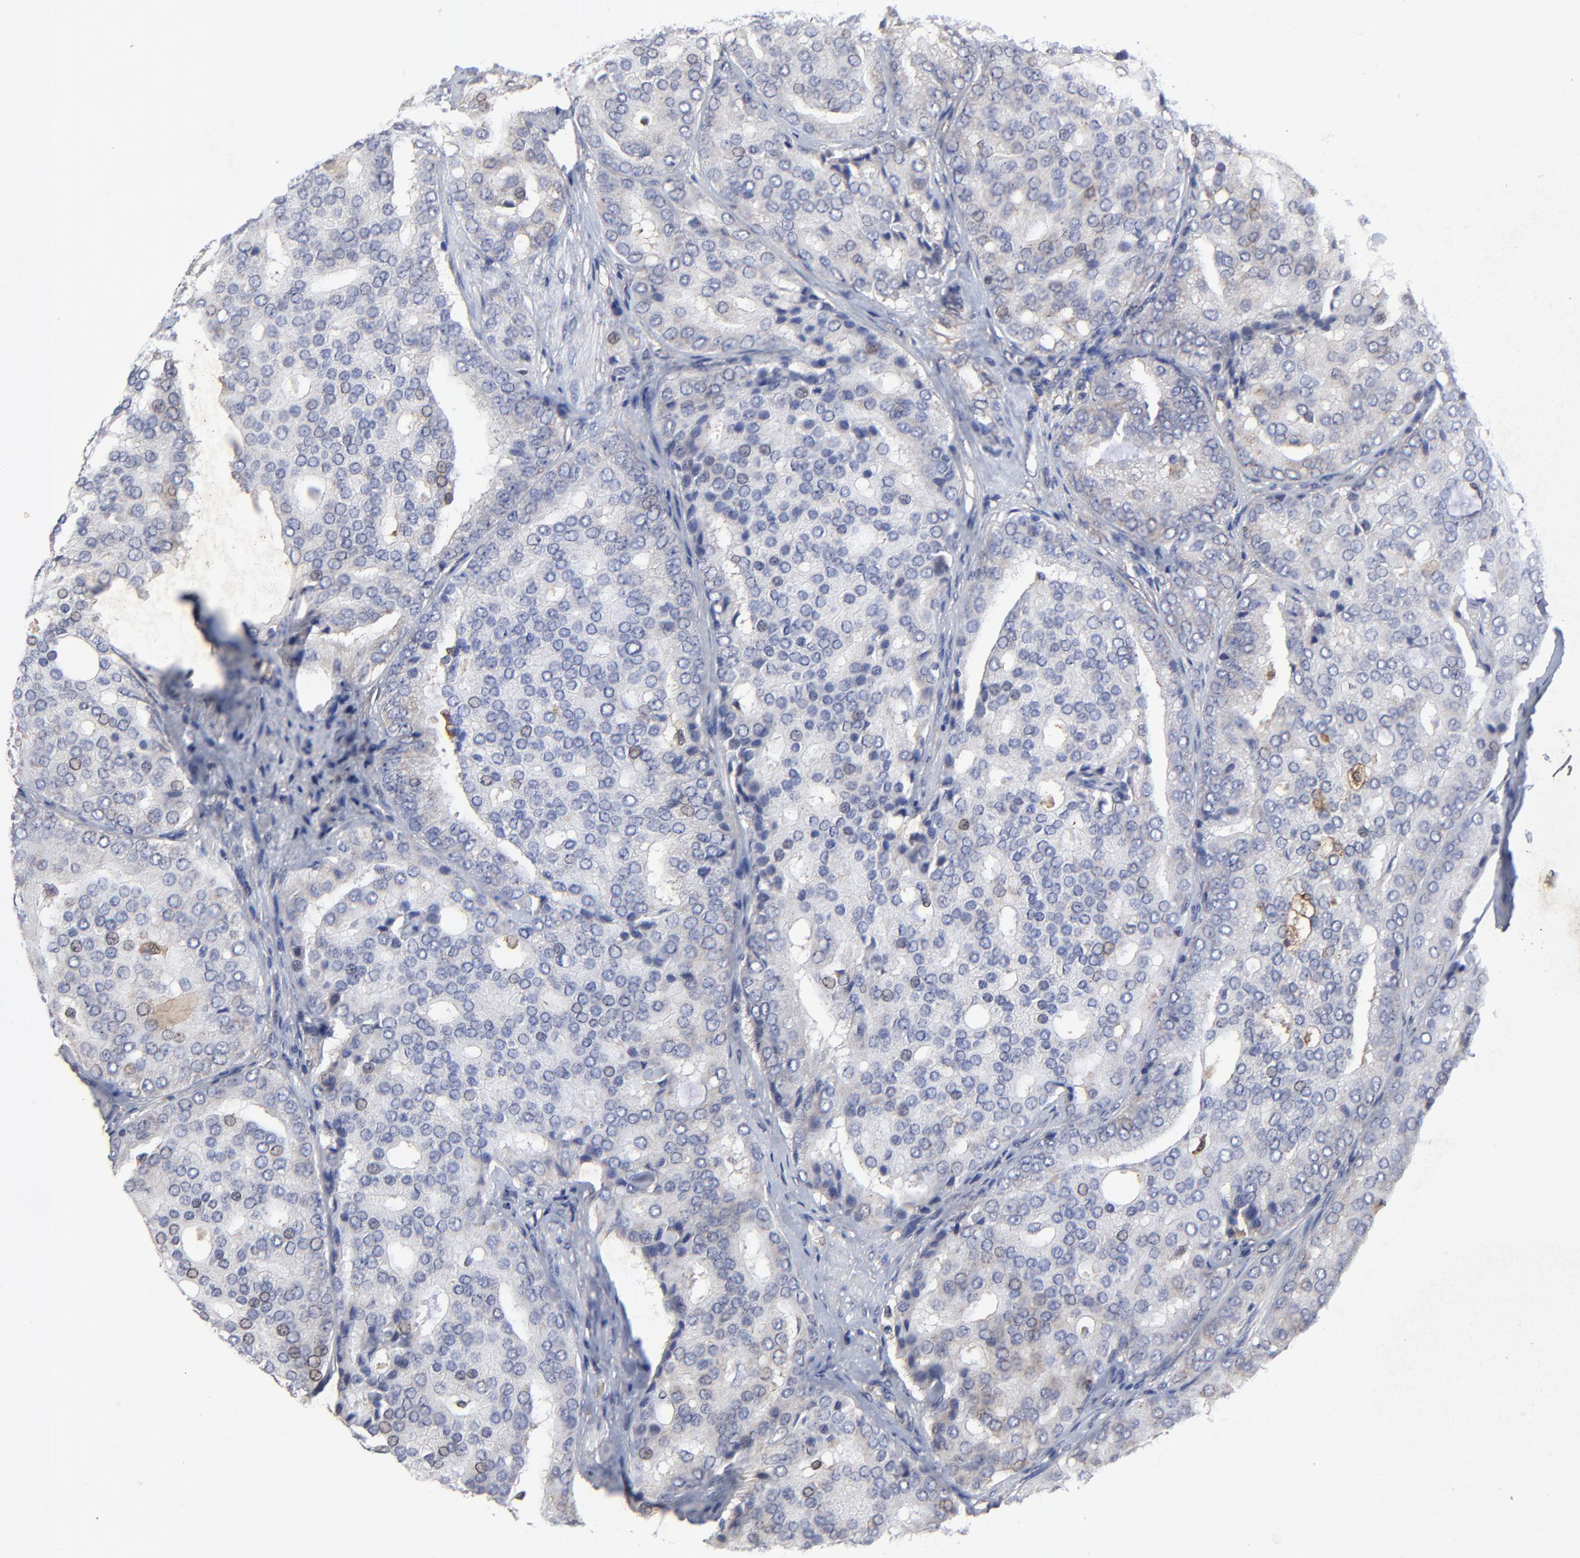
{"staining": {"intensity": "weak", "quantity": "<25%", "location": "cytoplasmic/membranous"}, "tissue": "prostate cancer", "cell_type": "Tumor cells", "image_type": "cancer", "snomed": [{"axis": "morphology", "description": "Adenocarcinoma, High grade"}, {"axis": "topography", "description": "Prostate"}], "caption": "Histopathology image shows no significant protein expression in tumor cells of adenocarcinoma (high-grade) (prostate).", "gene": "LGALS3", "patient": {"sex": "male", "age": 64}}